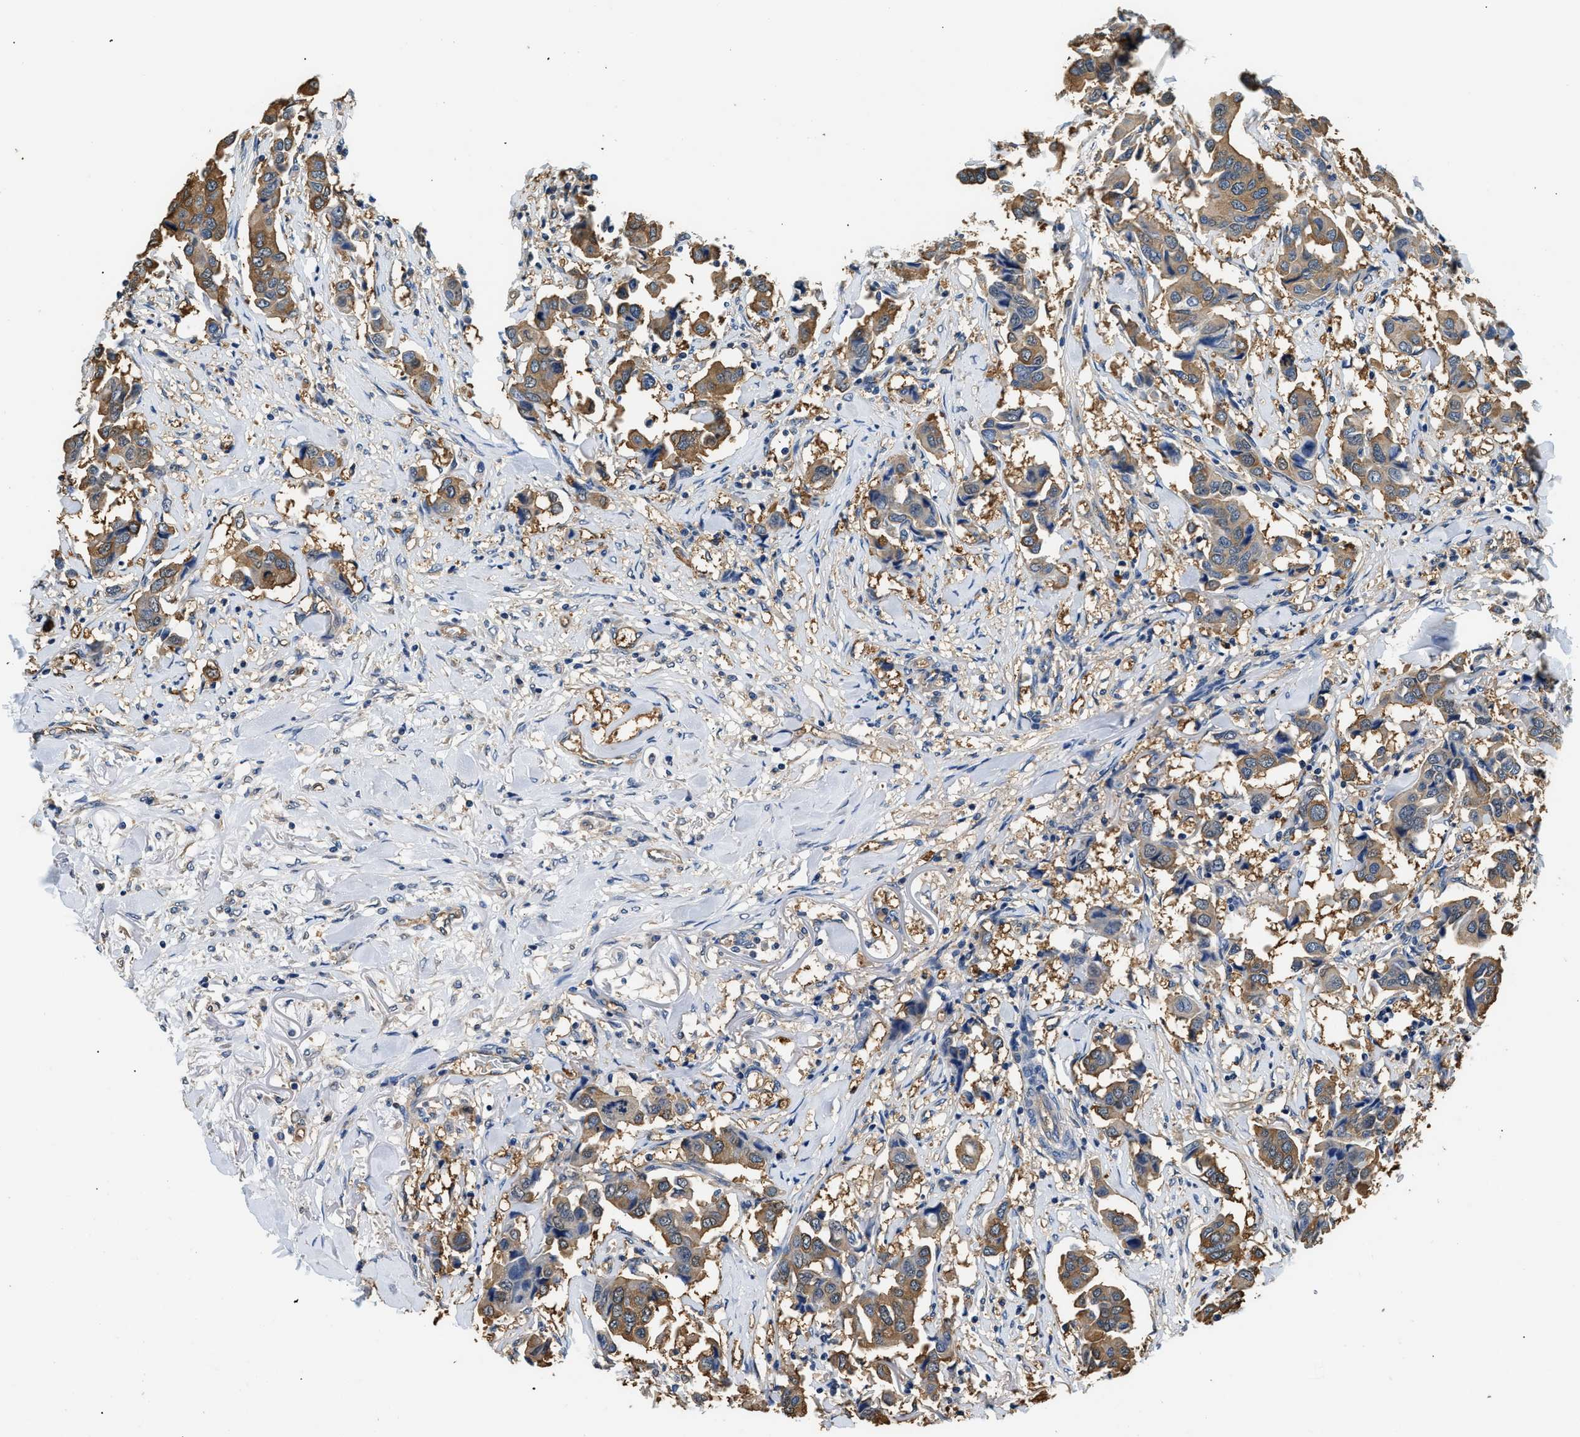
{"staining": {"intensity": "moderate", "quantity": ">75%", "location": "cytoplasmic/membranous"}, "tissue": "breast cancer", "cell_type": "Tumor cells", "image_type": "cancer", "snomed": [{"axis": "morphology", "description": "Duct carcinoma"}, {"axis": "topography", "description": "Breast"}], "caption": "A histopathology image of breast intraductal carcinoma stained for a protein displays moderate cytoplasmic/membranous brown staining in tumor cells.", "gene": "PPP2R1B", "patient": {"sex": "female", "age": 80}}